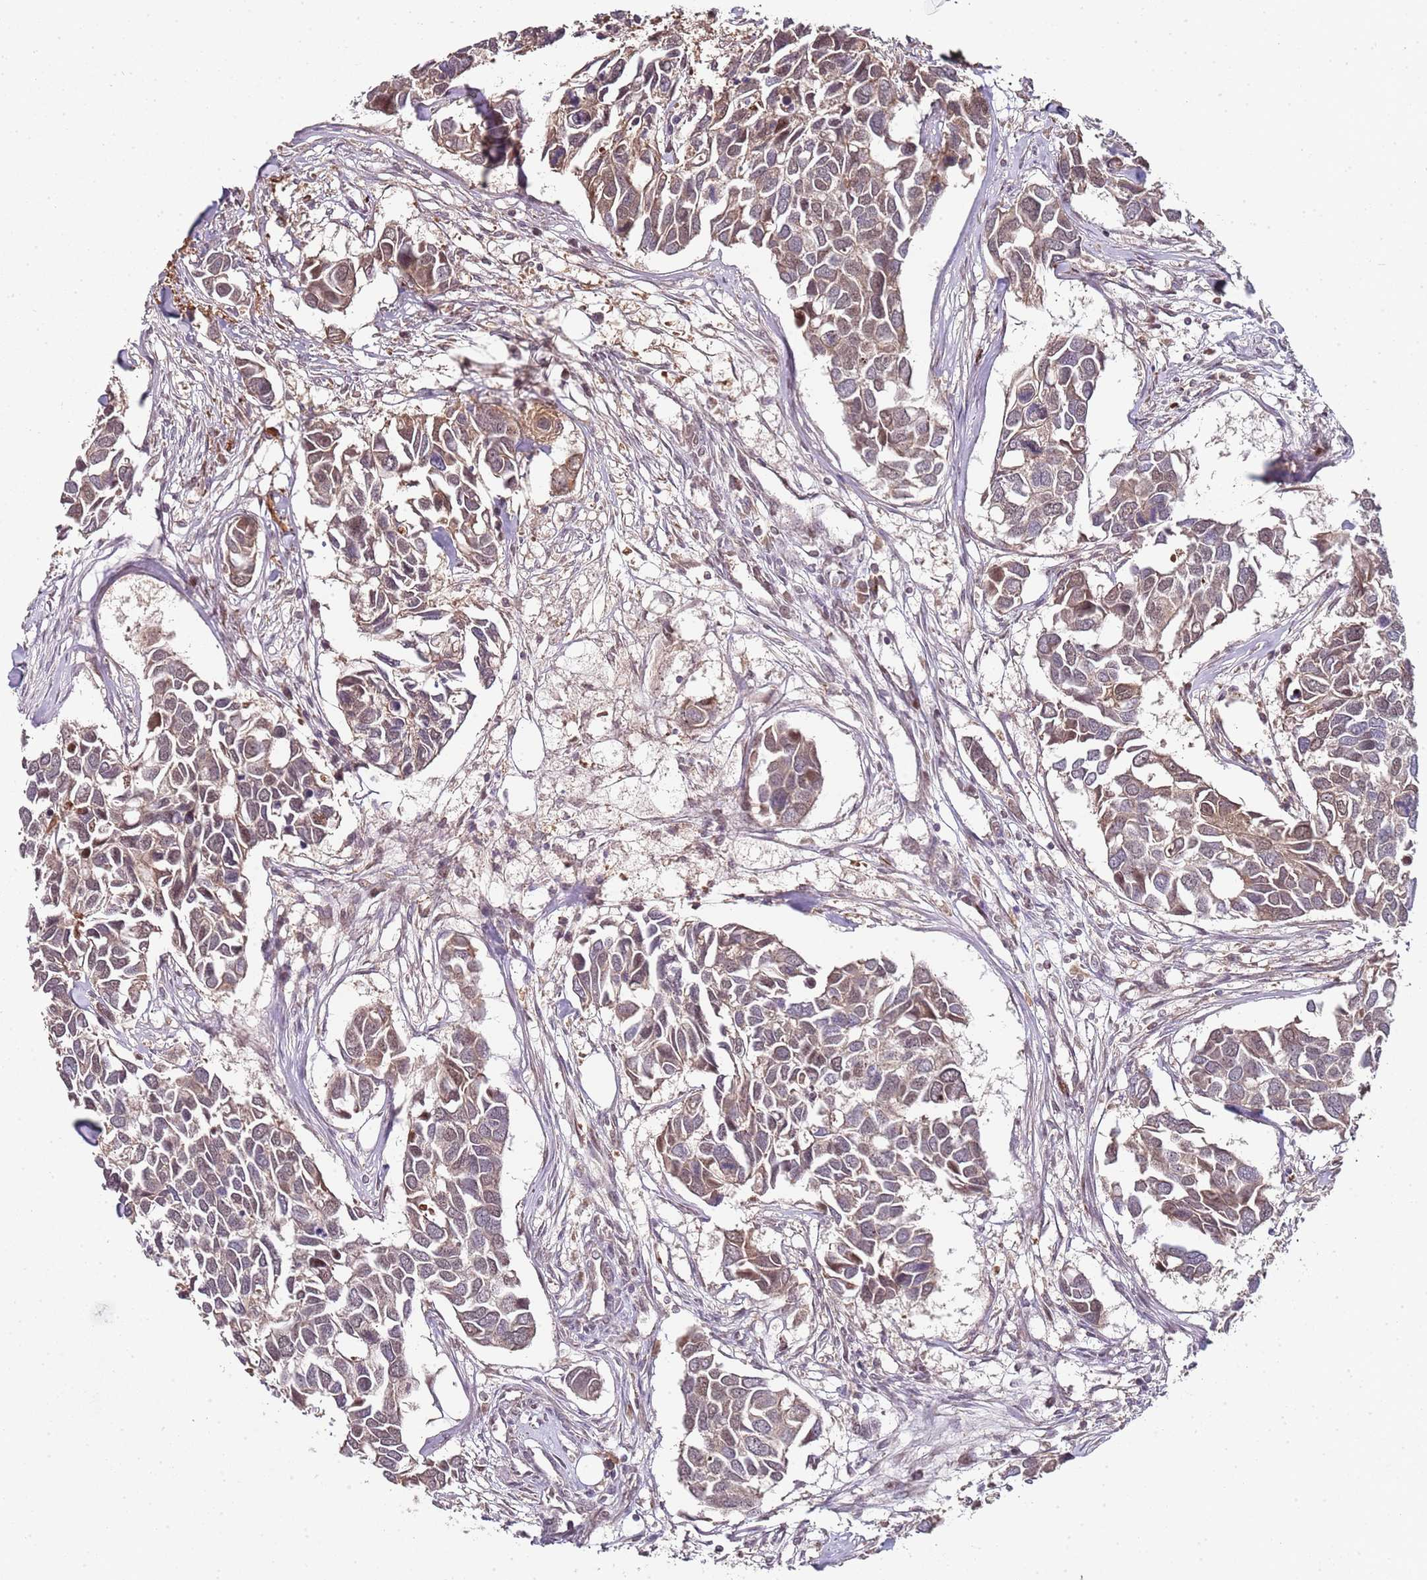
{"staining": {"intensity": "weak", "quantity": ">75%", "location": "cytoplasmic/membranous"}, "tissue": "breast cancer", "cell_type": "Tumor cells", "image_type": "cancer", "snomed": [{"axis": "morphology", "description": "Duct carcinoma"}, {"axis": "topography", "description": "Breast"}], "caption": "Immunohistochemical staining of breast cancer exhibits low levels of weak cytoplasmic/membranous positivity in about >75% of tumor cells. (DAB = brown stain, brightfield microscopy at high magnification).", "gene": "EDC3", "patient": {"sex": "female", "age": 83}}